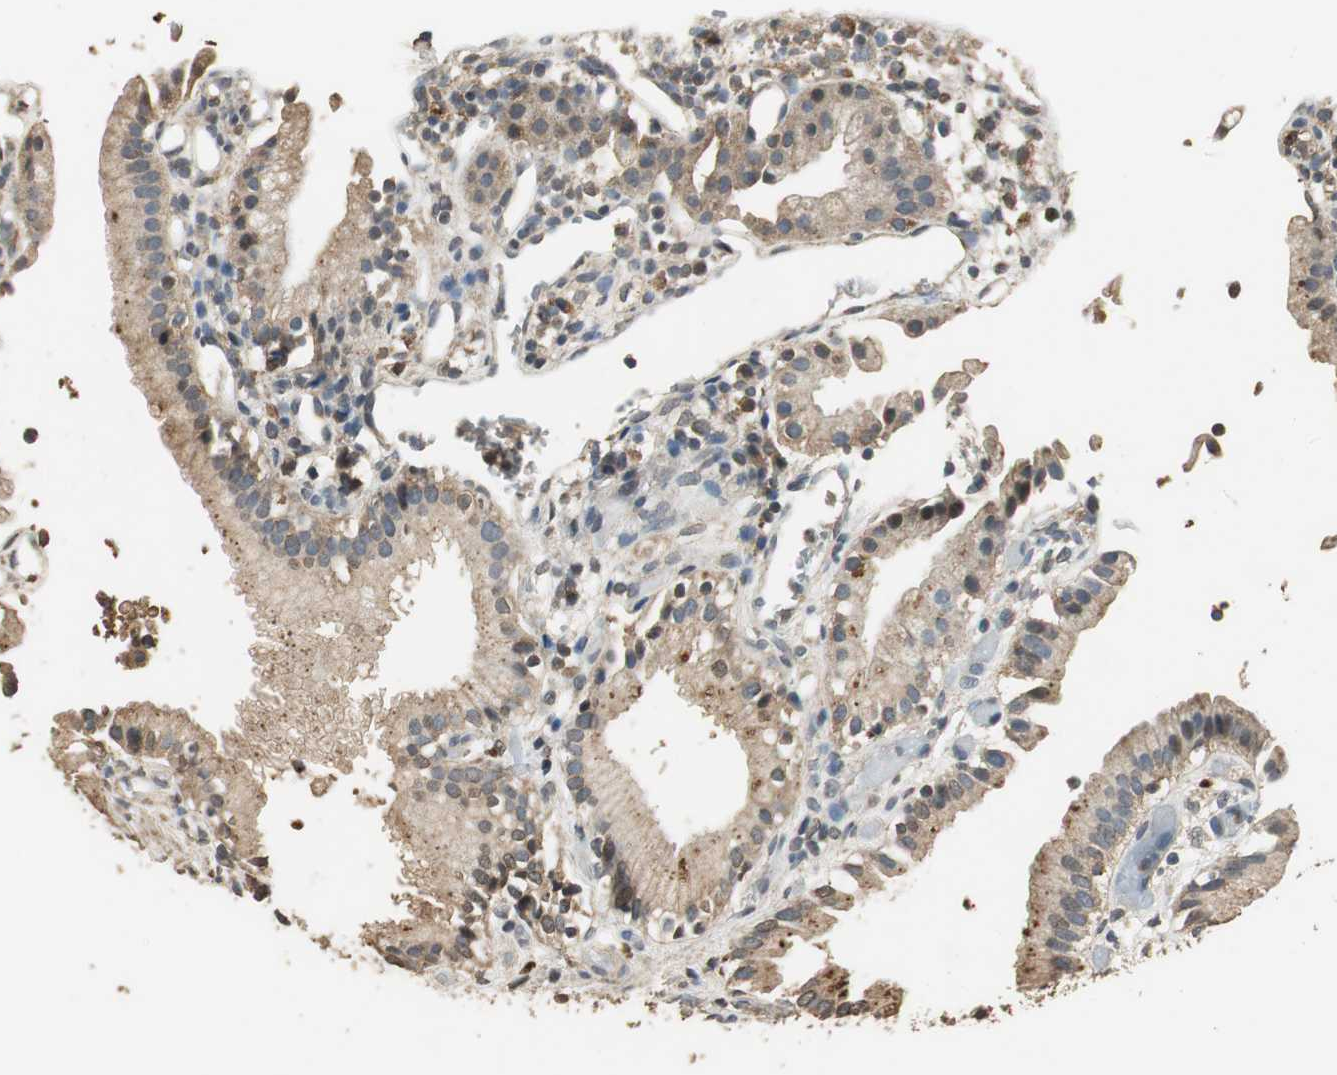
{"staining": {"intensity": "moderate", "quantity": ">75%", "location": "cytoplasmic/membranous"}, "tissue": "gallbladder", "cell_type": "Glandular cells", "image_type": "normal", "snomed": [{"axis": "morphology", "description": "Normal tissue, NOS"}, {"axis": "topography", "description": "Gallbladder"}], "caption": "Immunohistochemistry photomicrograph of normal gallbladder stained for a protein (brown), which shows medium levels of moderate cytoplasmic/membranous staining in approximately >75% of glandular cells.", "gene": "TMPRSS4", "patient": {"sex": "male", "age": 65}}